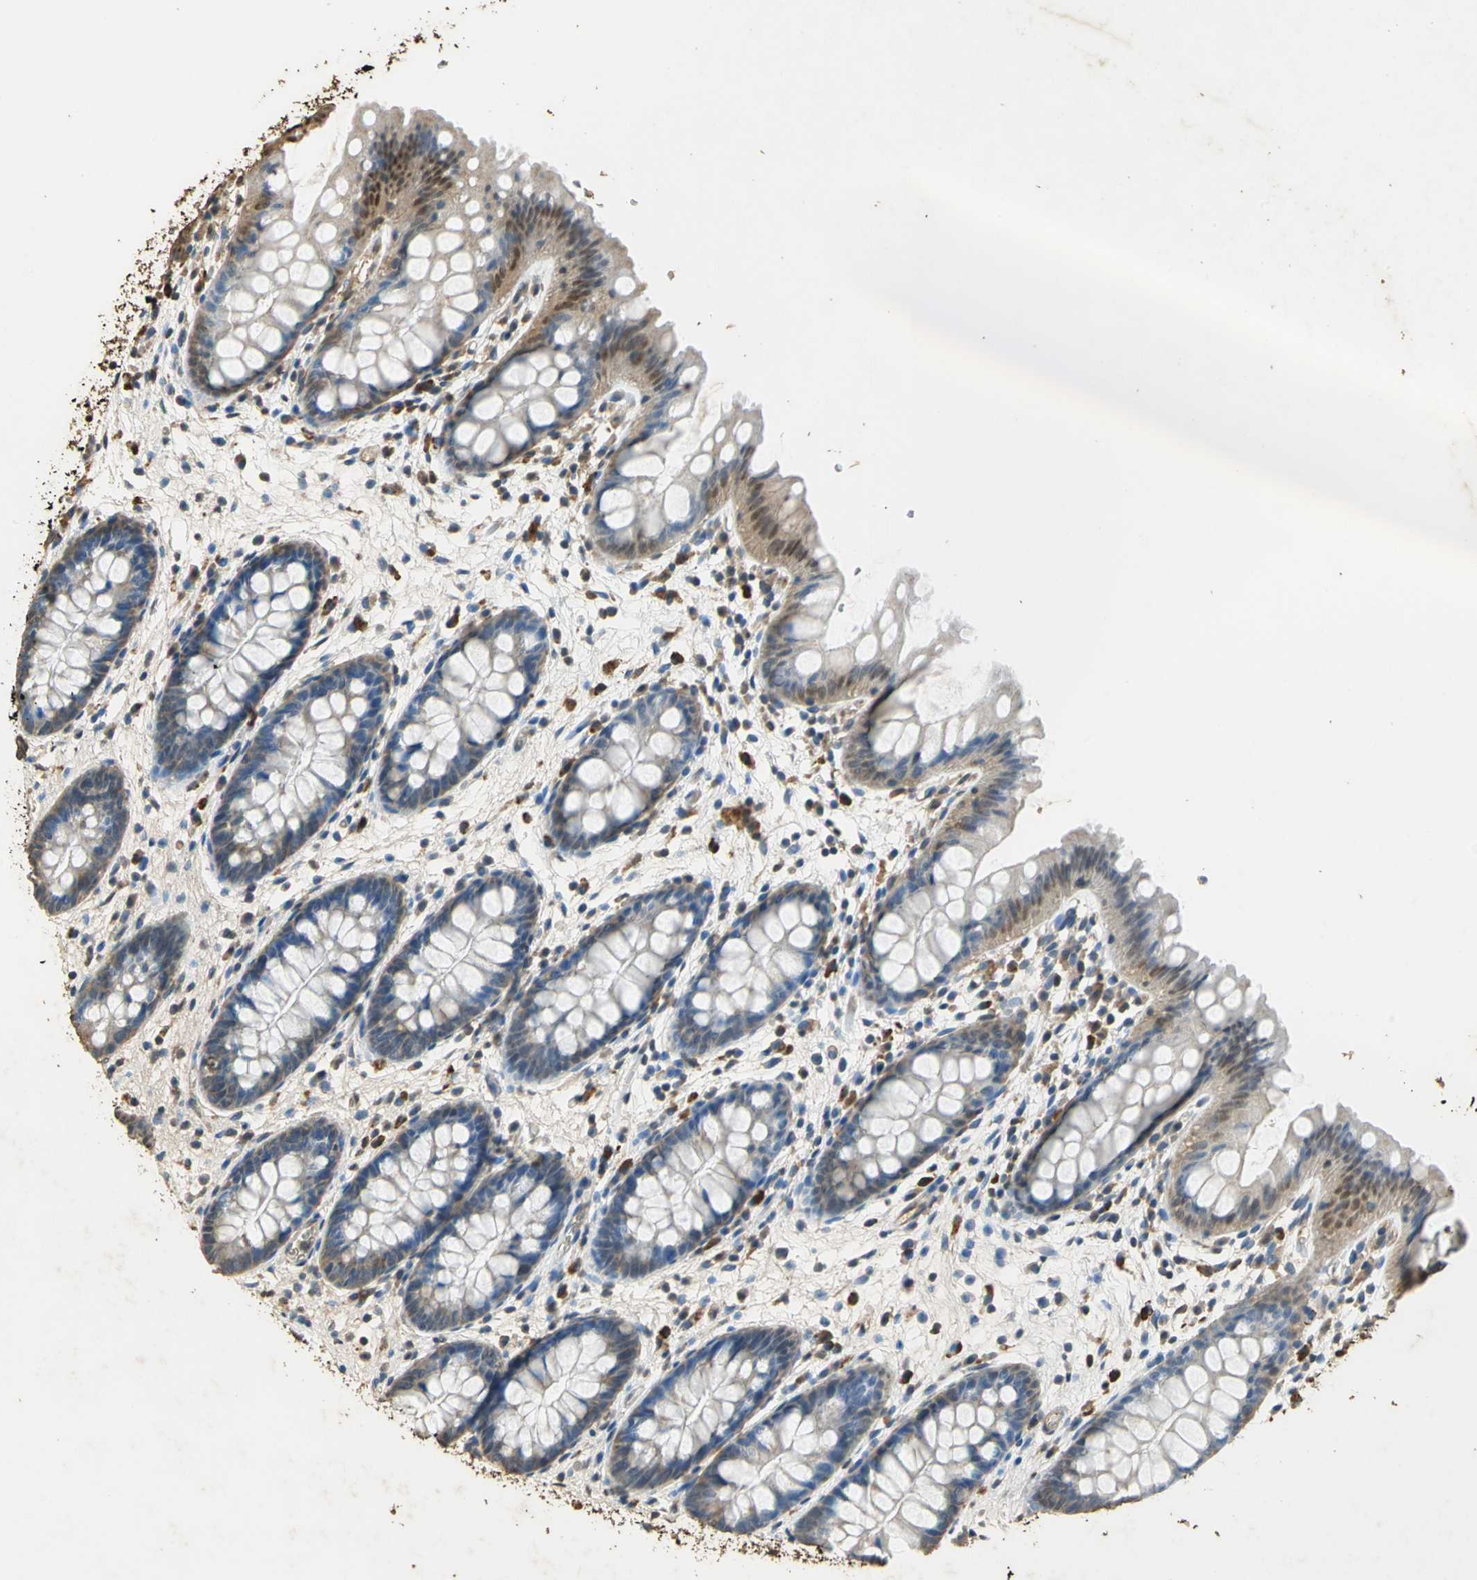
{"staining": {"intensity": "negative", "quantity": "none", "location": "none"}, "tissue": "colon", "cell_type": "Endothelial cells", "image_type": "normal", "snomed": [{"axis": "morphology", "description": "Normal tissue, NOS"}, {"axis": "topography", "description": "Smooth muscle"}, {"axis": "topography", "description": "Colon"}], "caption": "The micrograph shows no staining of endothelial cells in unremarkable colon. (DAB (3,3'-diaminobenzidine) IHC with hematoxylin counter stain).", "gene": "GAPDH", "patient": {"sex": "male", "age": 67}}